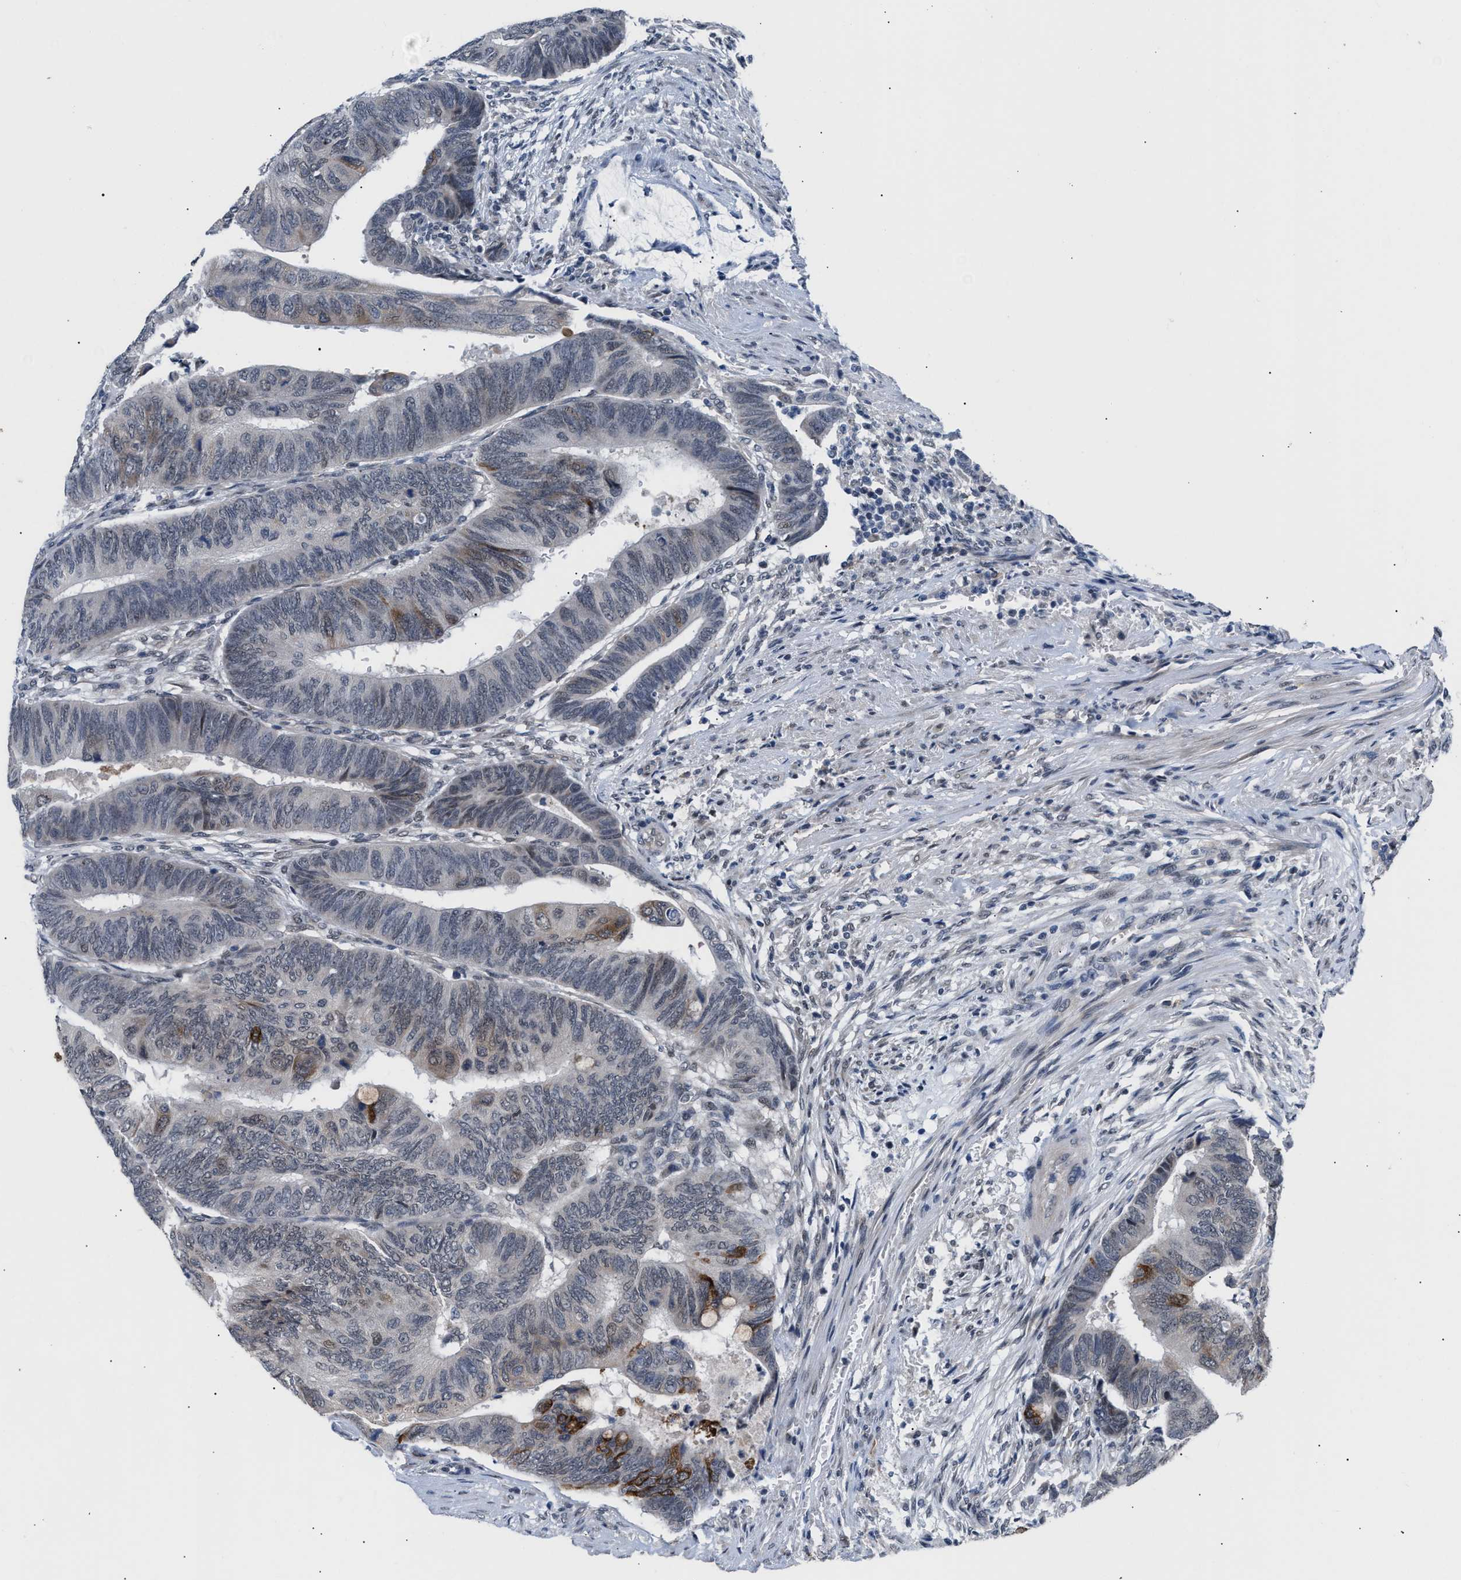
{"staining": {"intensity": "moderate", "quantity": "<25%", "location": "cytoplasmic/membranous"}, "tissue": "colorectal cancer", "cell_type": "Tumor cells", "image_type": "cancer", "snomed": [{"axis": "morphology", "description": "Normal tissue, NOS"}, {"axis": "morphology", "description": "Adenocarcinoma, NOS"}, {"axis": "topography", "description": "Rectum"}, {"axis": "topography", "description": "Peripheral nerve tissue"}], "caption": "Immunohistochemistry image of human adenocarcinoma (colorectal) stained for a protein (brown), which shows low levels of moderate cytoplasmic/membranous staining in about <25% of tumor cells.", "gene": "TXNRD3", "patient": {"sex": "male", "age": 92}}